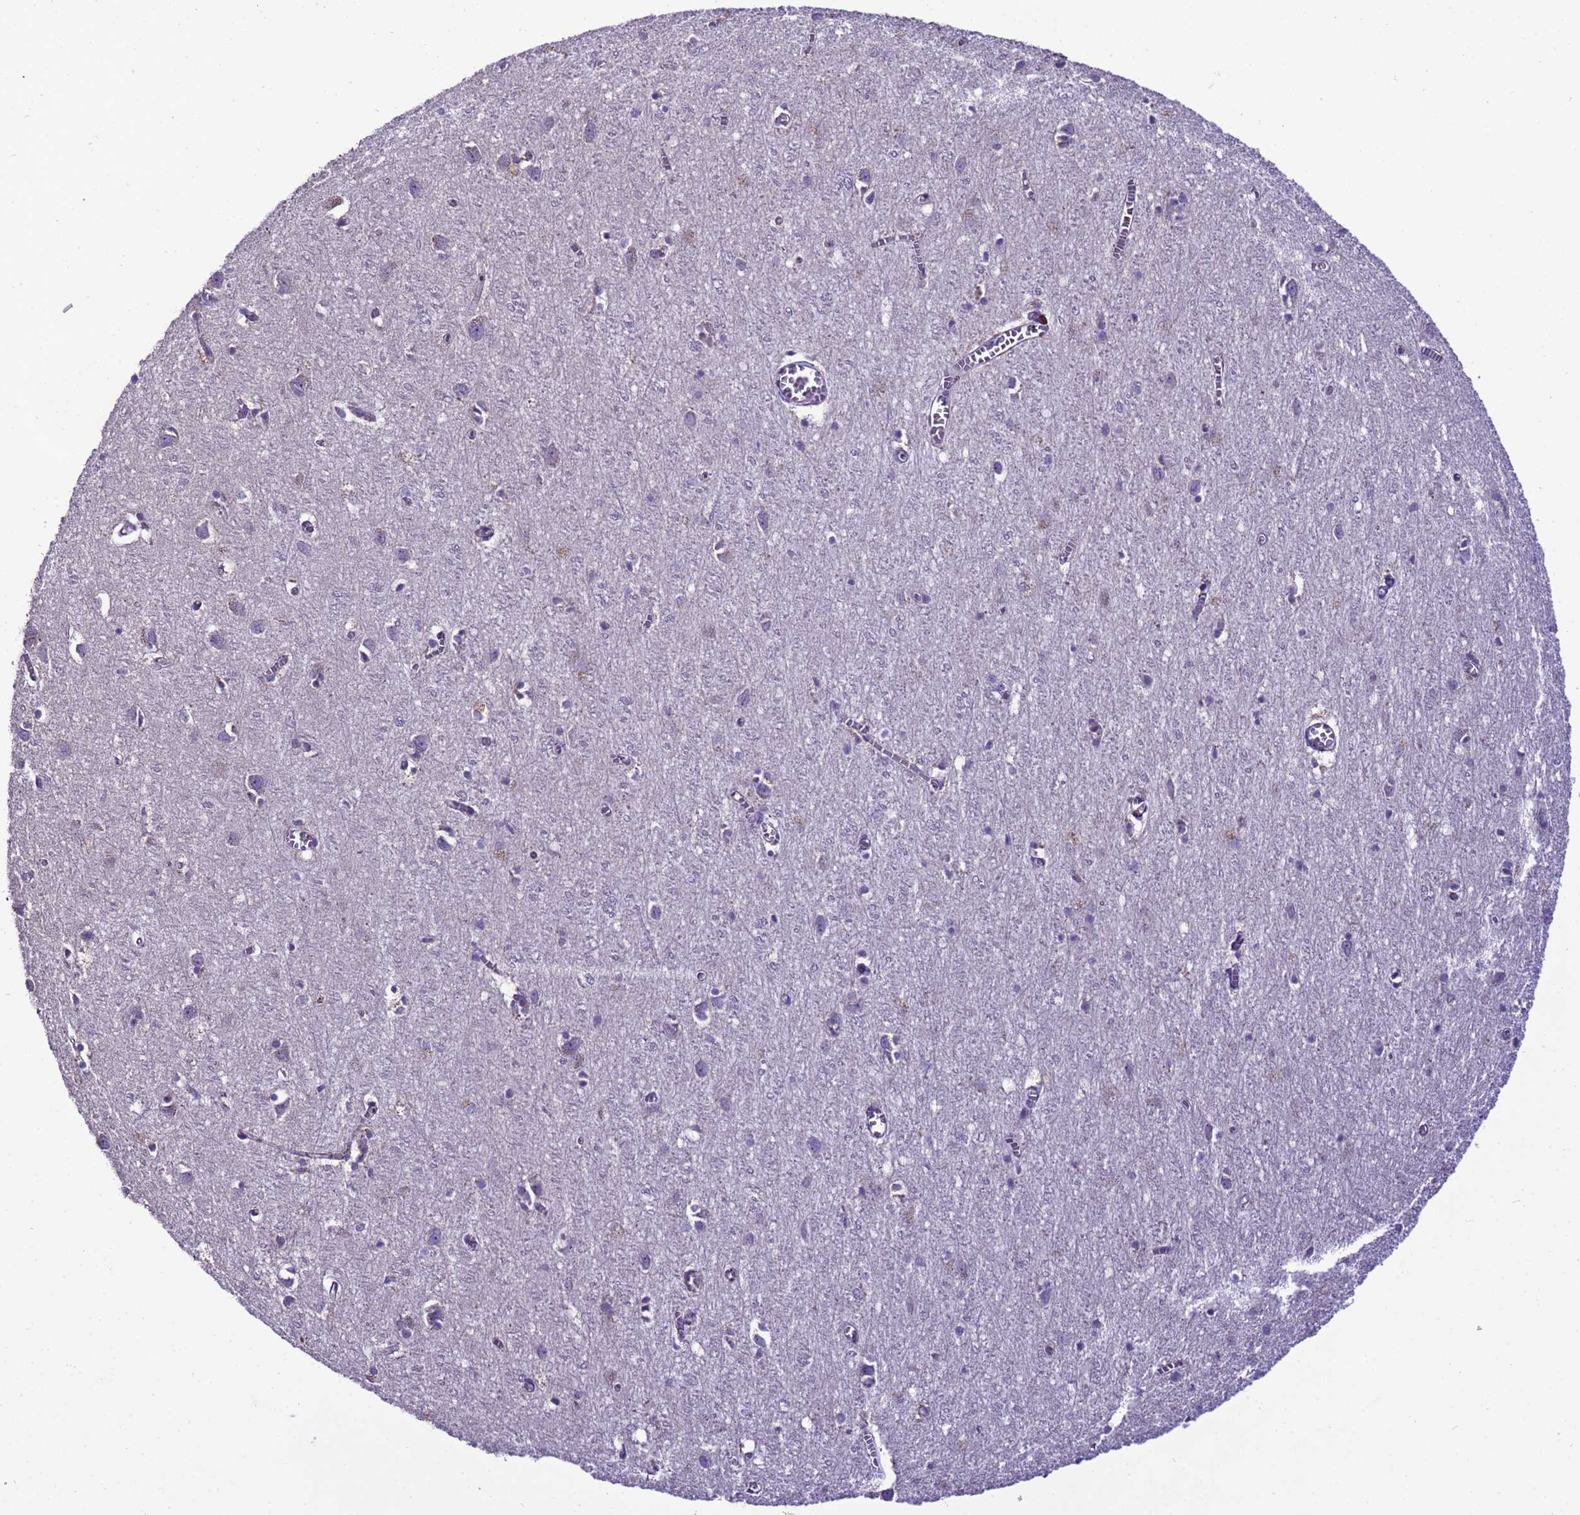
{"staining": {"intensity": "negative", "quantity": "none", "location": "none"}, "tissue": "cerebral cortex", "cell_type": "Endothelial cells", "image_type": "normal", "snomed": [{"axis": "morphology", "description": "Normal tissue, NOS"}, {"axis": "topography", "description": "Cerebral cortex"}], "caption": "This is a photomicrograph of immunohistochemistry (IHC) staining of benign cerebral cortex, which shows no positivity in endothelial cells. (Brightfield microscopy of DAB immunohistochemistry (IHC) at high magnification).", "gene": "PIEZO2", "patient": {"sex": "female", "age": 64}}